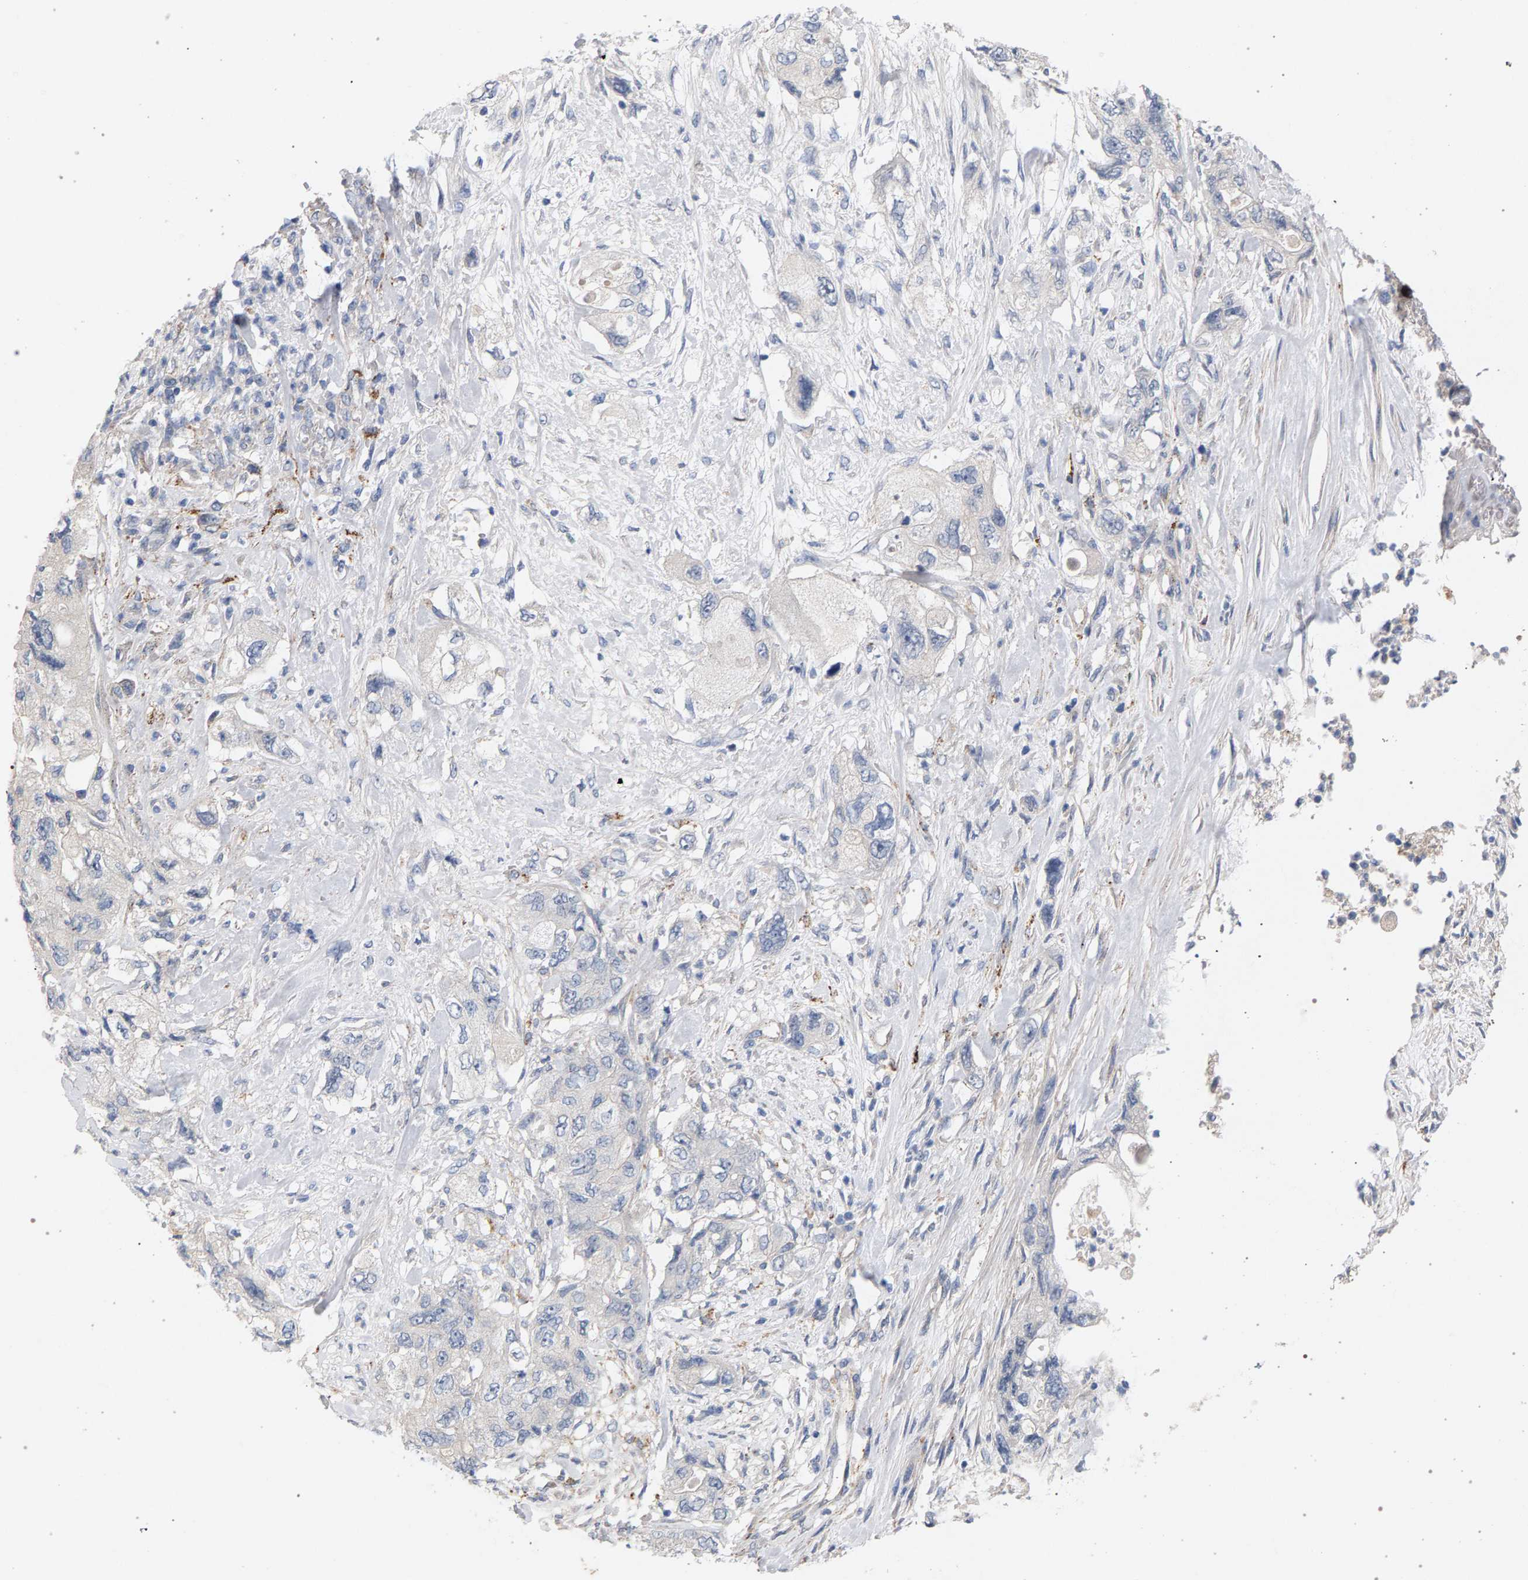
{"staining": {"intensity": "negative", "quantity": "none", "location": "none"}, "tissue": "pancreatic cancer", "cell_type": "Tumor cells", "image_type": "cancer", "snomed": [{"axis": "morphology", "description": "Adenocarcinoma, NOS"}, {"axis": "topography", "description": "Pancreas"}], "caption": "This is an immunohistochemistry micrograph of human pancreatic cancer (adenocarcinoma). There is no staining in tumor cells.", "gene": "MAMDC2", "patient": {"sex": "female", "age": 73}}